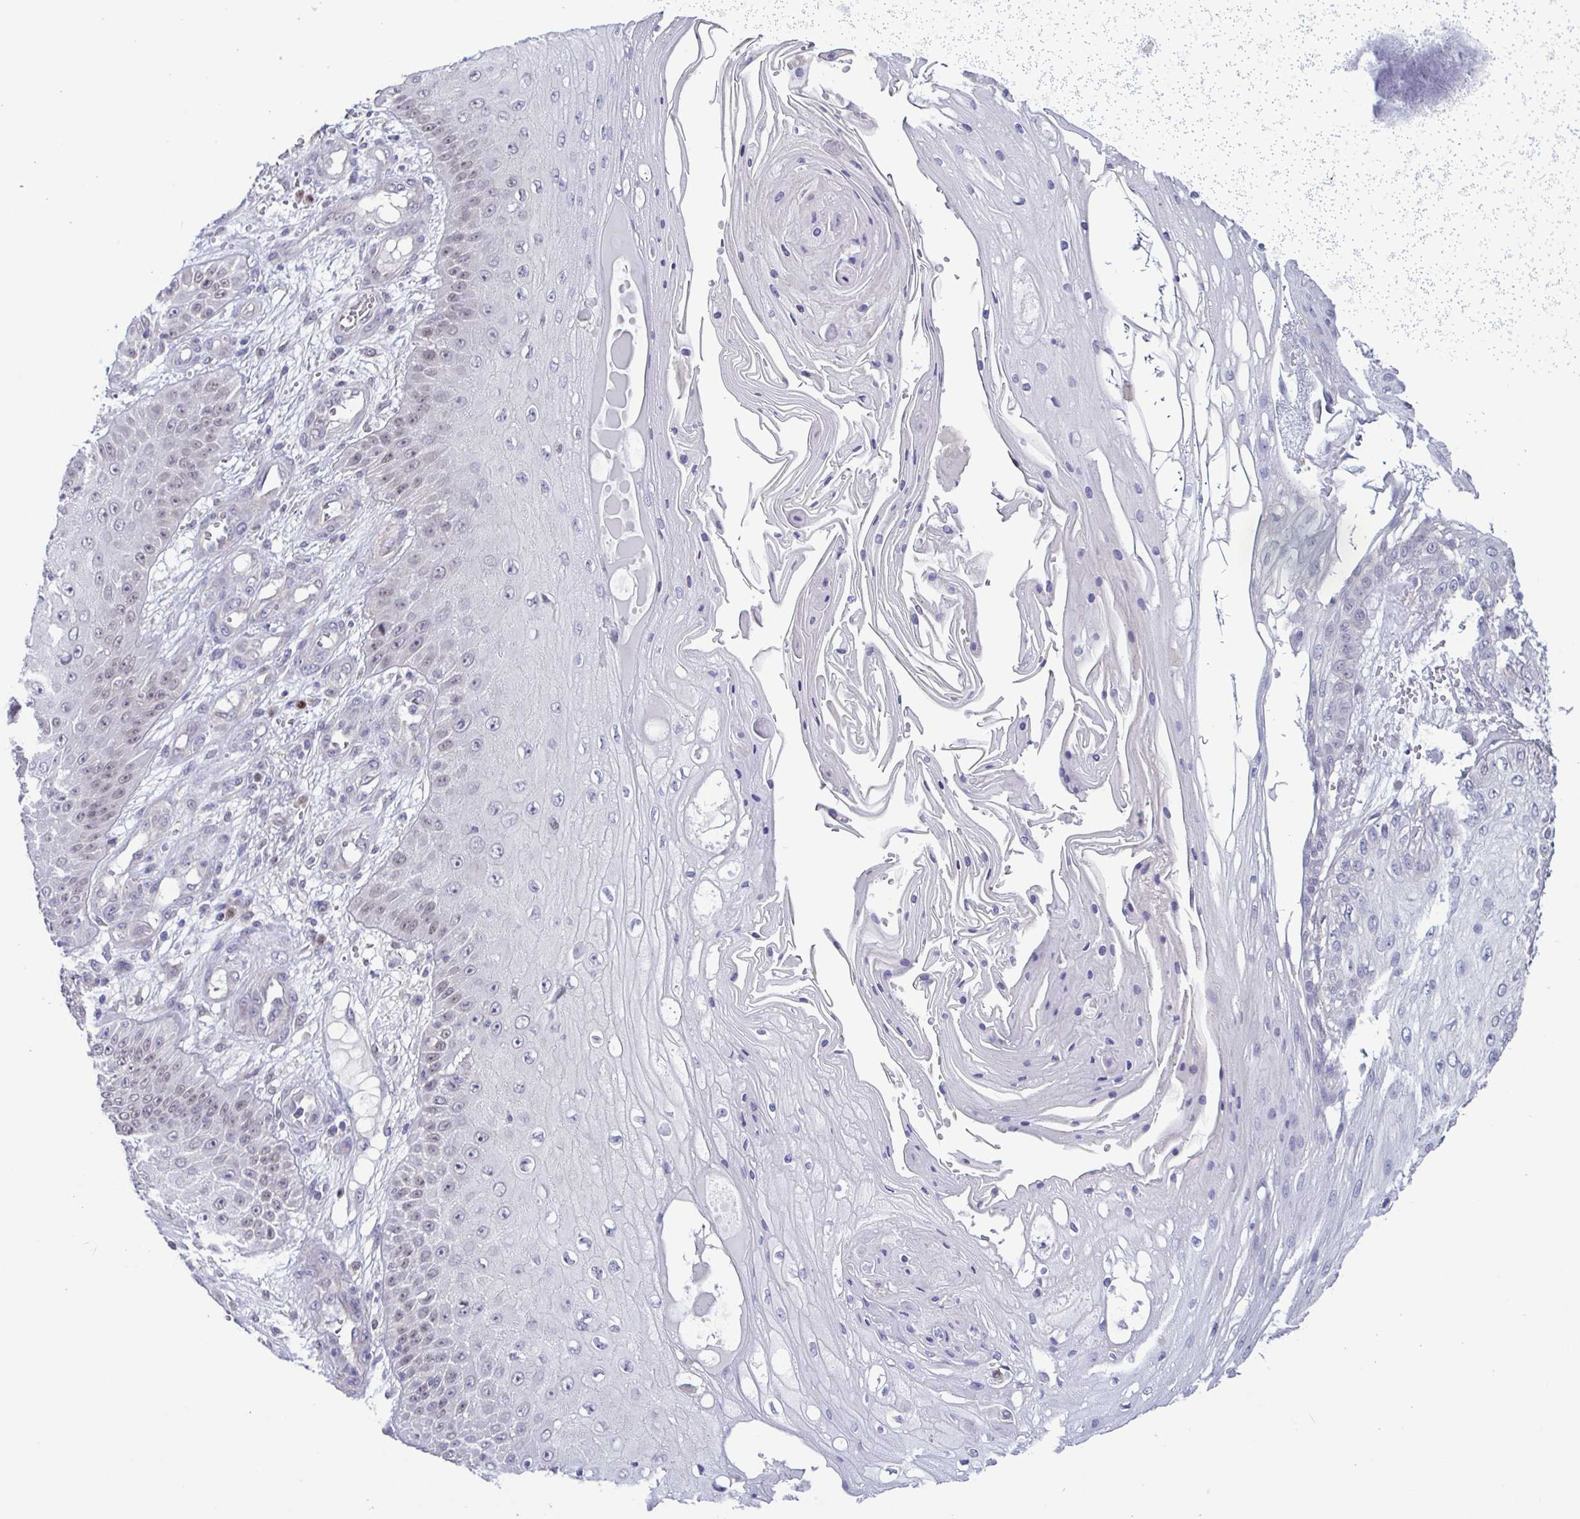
{"staining": {"intensity": "negative", "quantity": "none", "location": "none"}, "tissue": "skin cancer", "cell_type": "Tumor cells", "image_type": "cancer", "snomed": [{"axis": "morphology", "description": "Squamous cell carcinoma, NOS"}, {"axis": "topography", "description": "Skin"}], "caption": "Protein analysis of skin cancer shows no significant staining in tumor cells.", "gene": "UBE2Q1", "patient": {"sex": "male", "age": 70}}